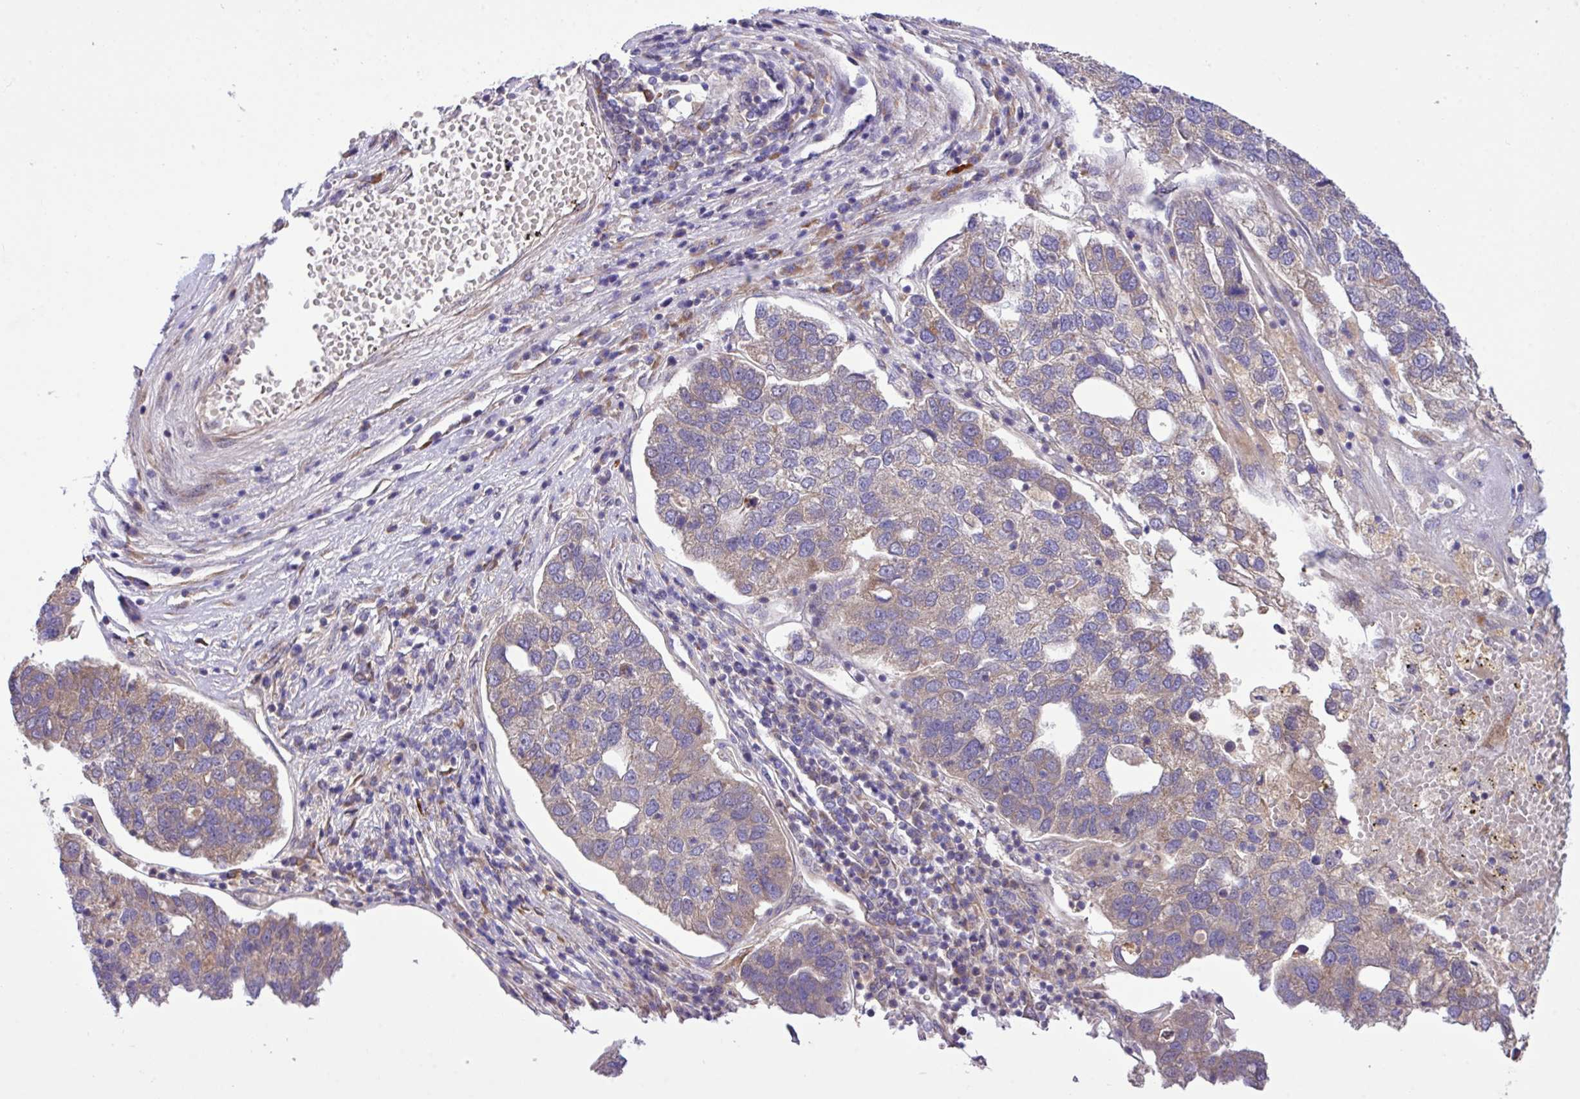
{"staining": {"intensity": "weak", "quantity": "25%-75%", "location": "cytoplasmic/membranous"}, "tissue": "pancreatic cancer", "cell_type": "Tumor cells", "image_type": "cancer", "snomed": [{"axis": "morphology", "description": "Adenocarcinoma, NOS"}, {"axis": "topography", "description": "Pancreas"}], "caption": "Weak cytoplasmic/membranous protein positivity is seen in approximately 25%-75% of tumor cells in pancreatic cancer.", "gene": "TM2D2", "patient": {"sex": "female", "age": 61}}